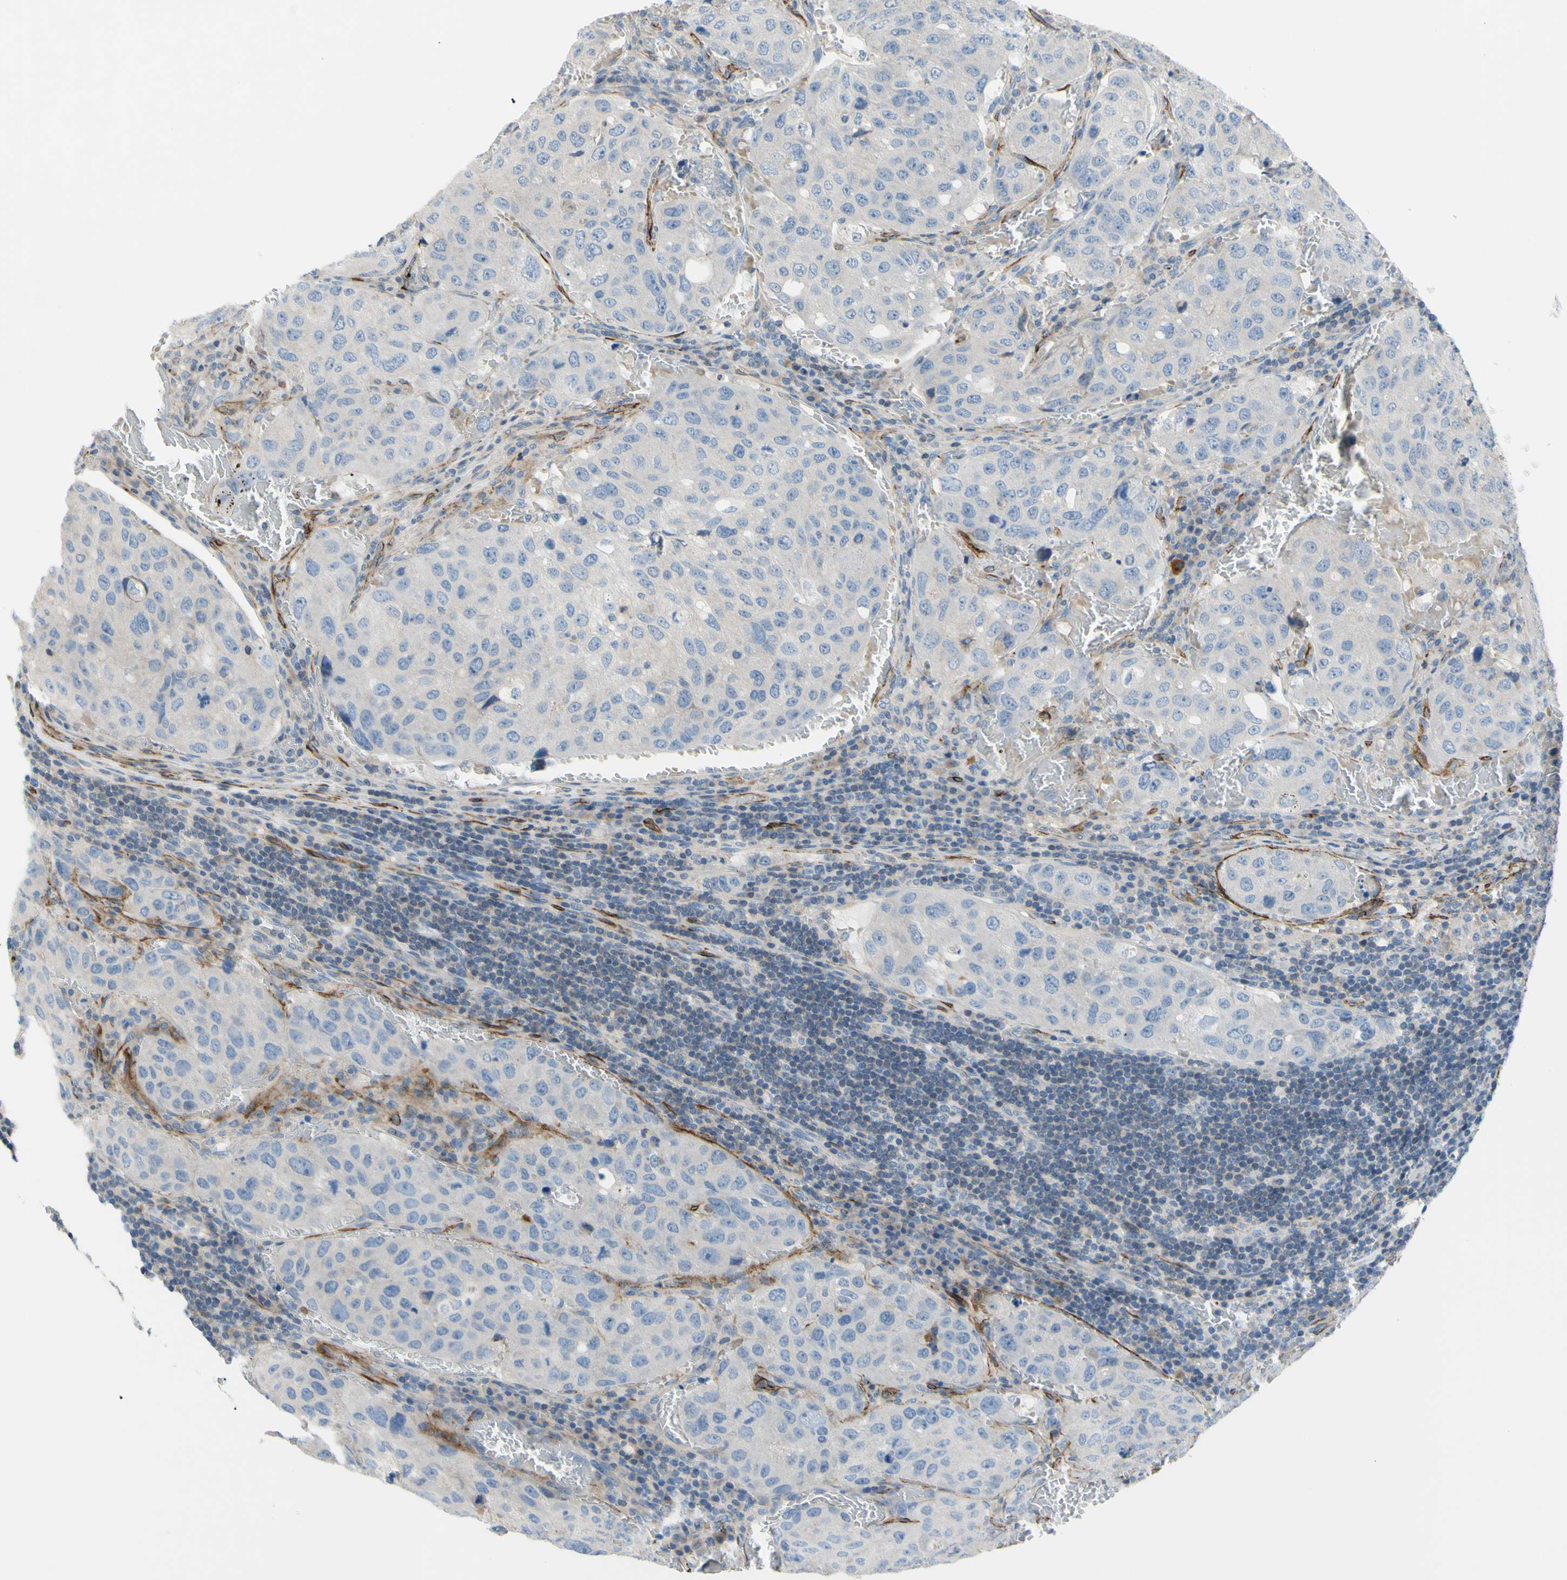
{"staining": {"intensity": "negative", "quantity": "none", "location": "none"}, "tissue": "urothelial cancer", "cell_type": "Tumor cells", "image_type": "cancer", "snomed": [{"axis": "morphology", "description": "Urothelial carcinoma, High grade"}, {"axis": "topography", "description": "Lymph node"}, {"axis": "topography", "description": "Urinary bladder"}], "caption": "This photomicrograph is of urothelial cancer stained with IHC to label a protein in brown with the nuclei are counter-stained blue. There is no positivity in tumor cells.", "gene": "PRRG2", "patient": {"sex": "male", "age": 51}}